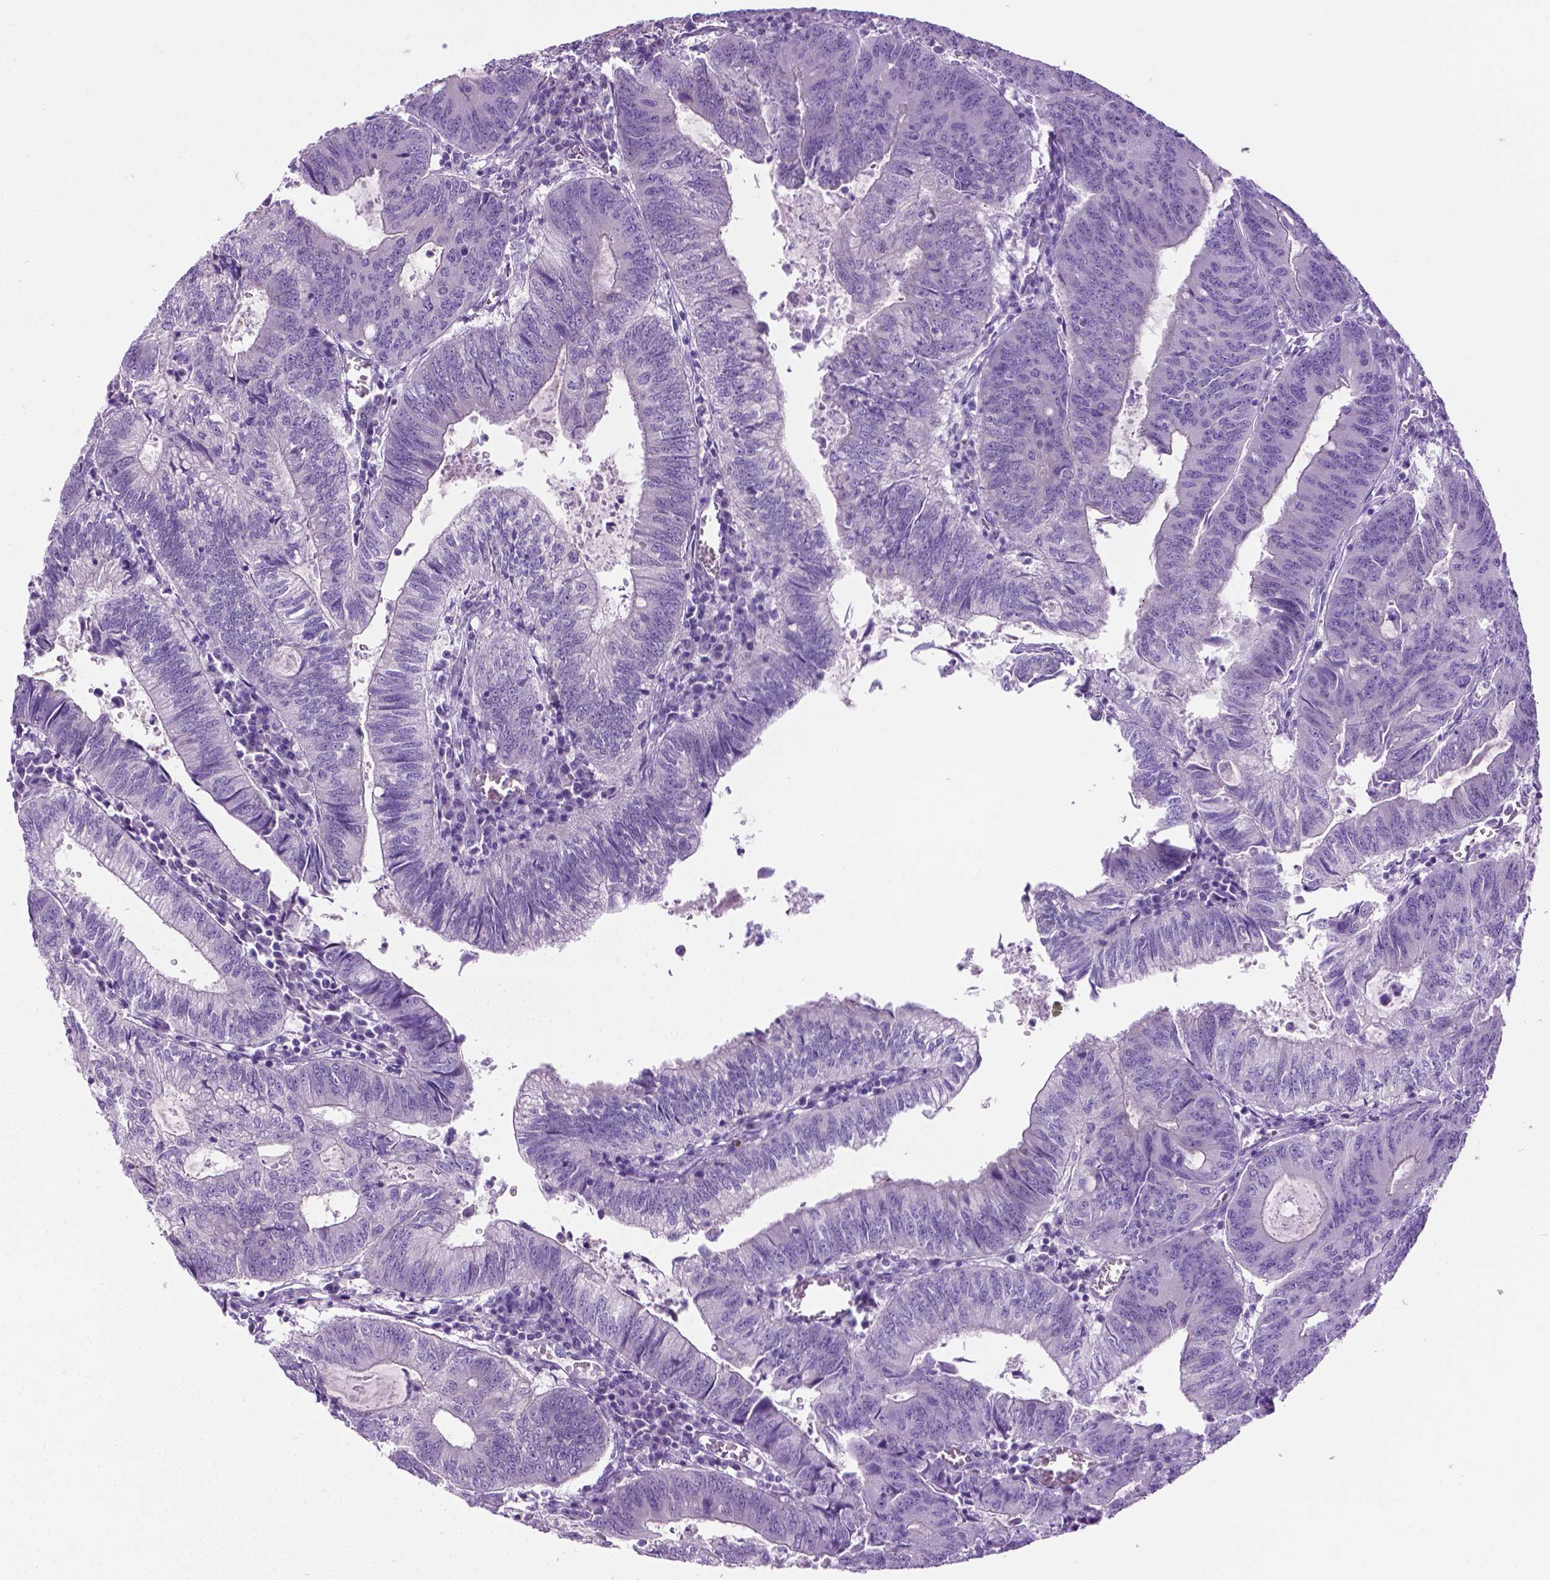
{"staining": {"intensity": "moderate", "quantity": "<25%", "location": "cytoplasmic/membranous"}, "tissue": "colorectal cancer", "cell_type": "Tumor cells", "image_type": "cancer", "snomed": [{"axis": "morphology", "description": "Adenocarcinoma, NOS"}, {"axis": "topography", "description": "Colon"}], "caption": "This image reveals IHC staining of colorectal cancer (adenocarcinoma), with low moderate cytoplasmic/membranous positivity in about <25% of tumor cells.", "gene": "SPECC1L", "patient": {"sex": "male", "age": 67}}